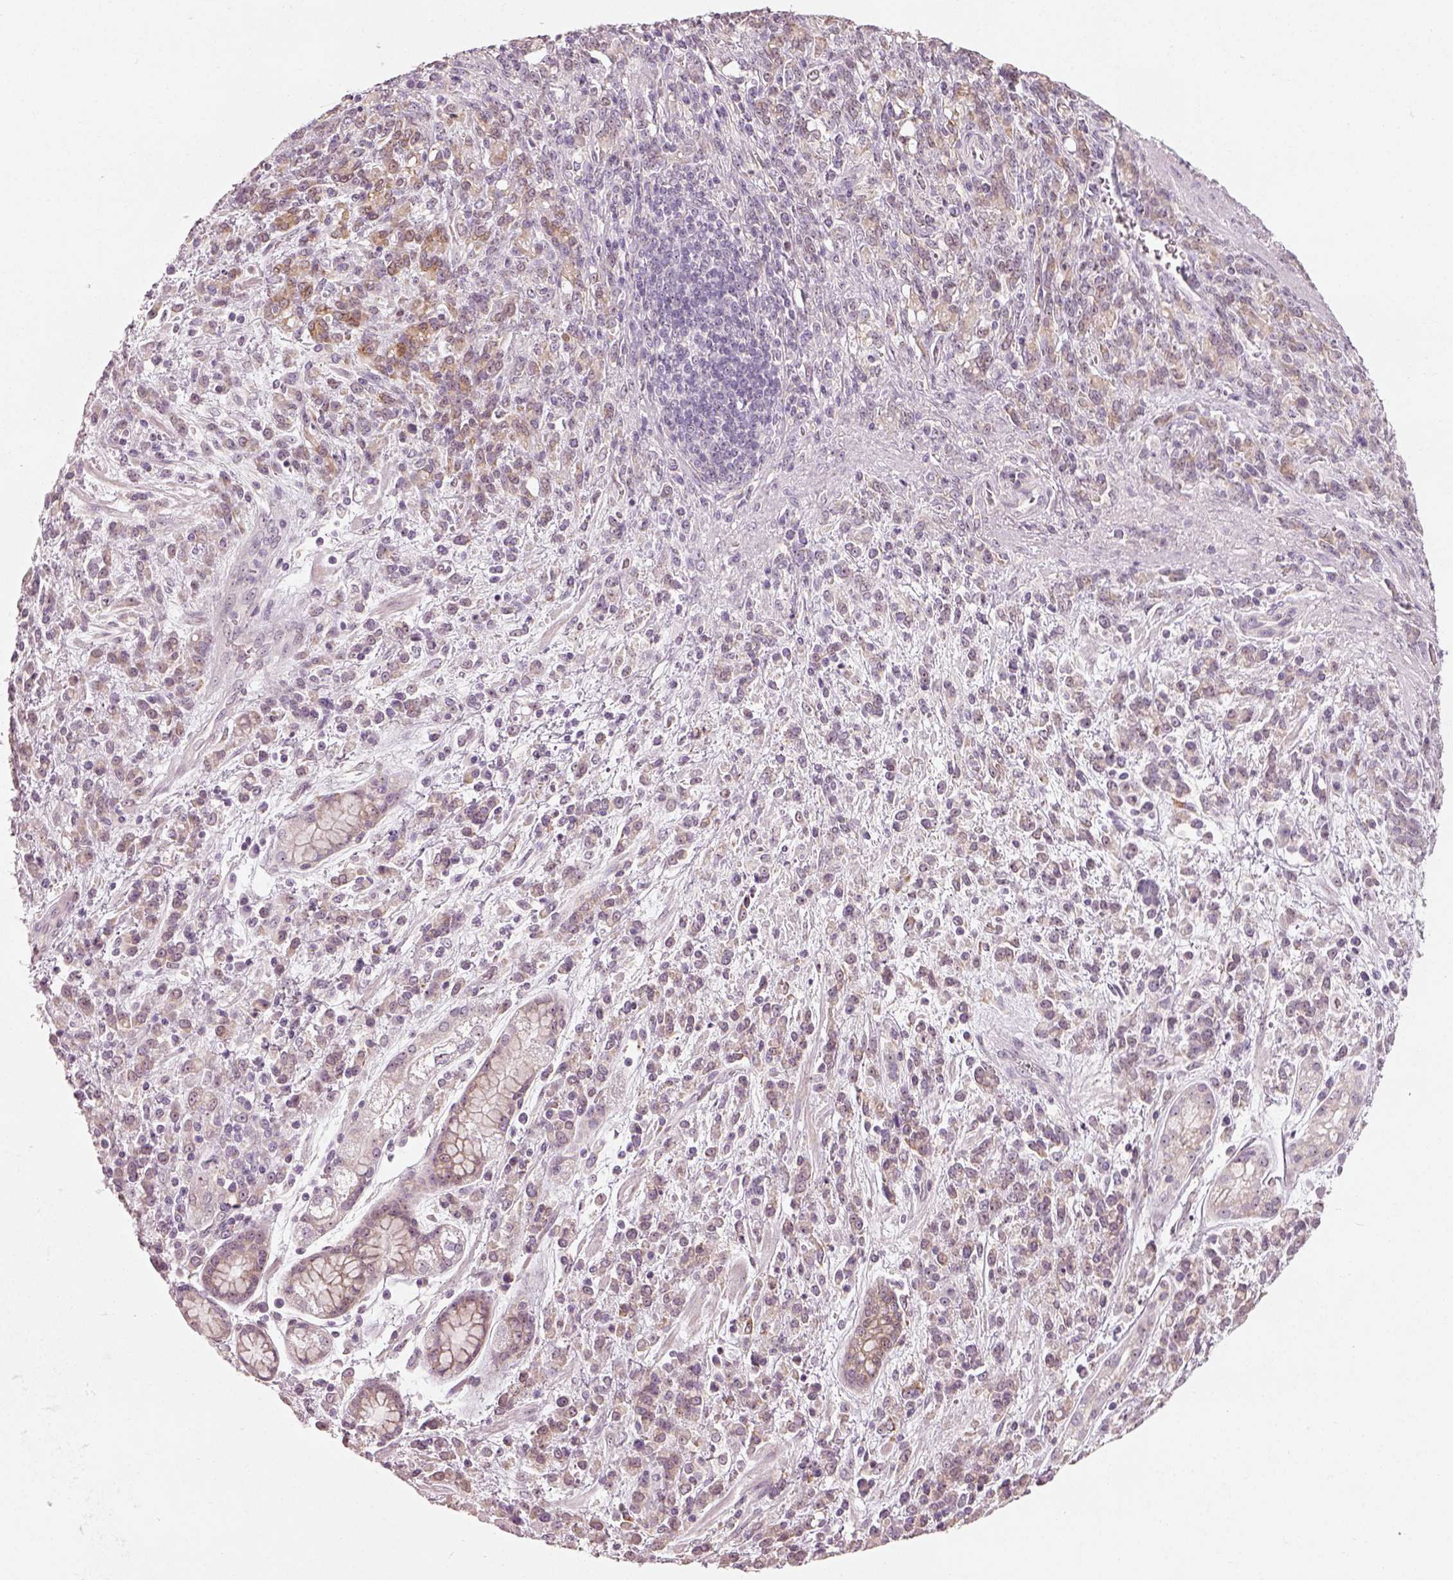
{"staining": {"intensity": "weak", "quantity": ">75%", "location": "cytoplasmic/membranous"}, "tissue": "stomach cancer", "cell_type": "Tumor cells", "image_type": "cancer", "snomed": [{"axis": "morphology", "description": "Adenocarcinoma, NOS"}, {"axis": "topography", "description": "Stomach"}], "caption": "This is a histology image of IHC staining of stomach cancer (adenocarcinoma), which shows weak expression in the cytoplasmic/membranous of tumor cells.", "gene": "CDS1", "patient": {"sex": "female", "age": 57}}